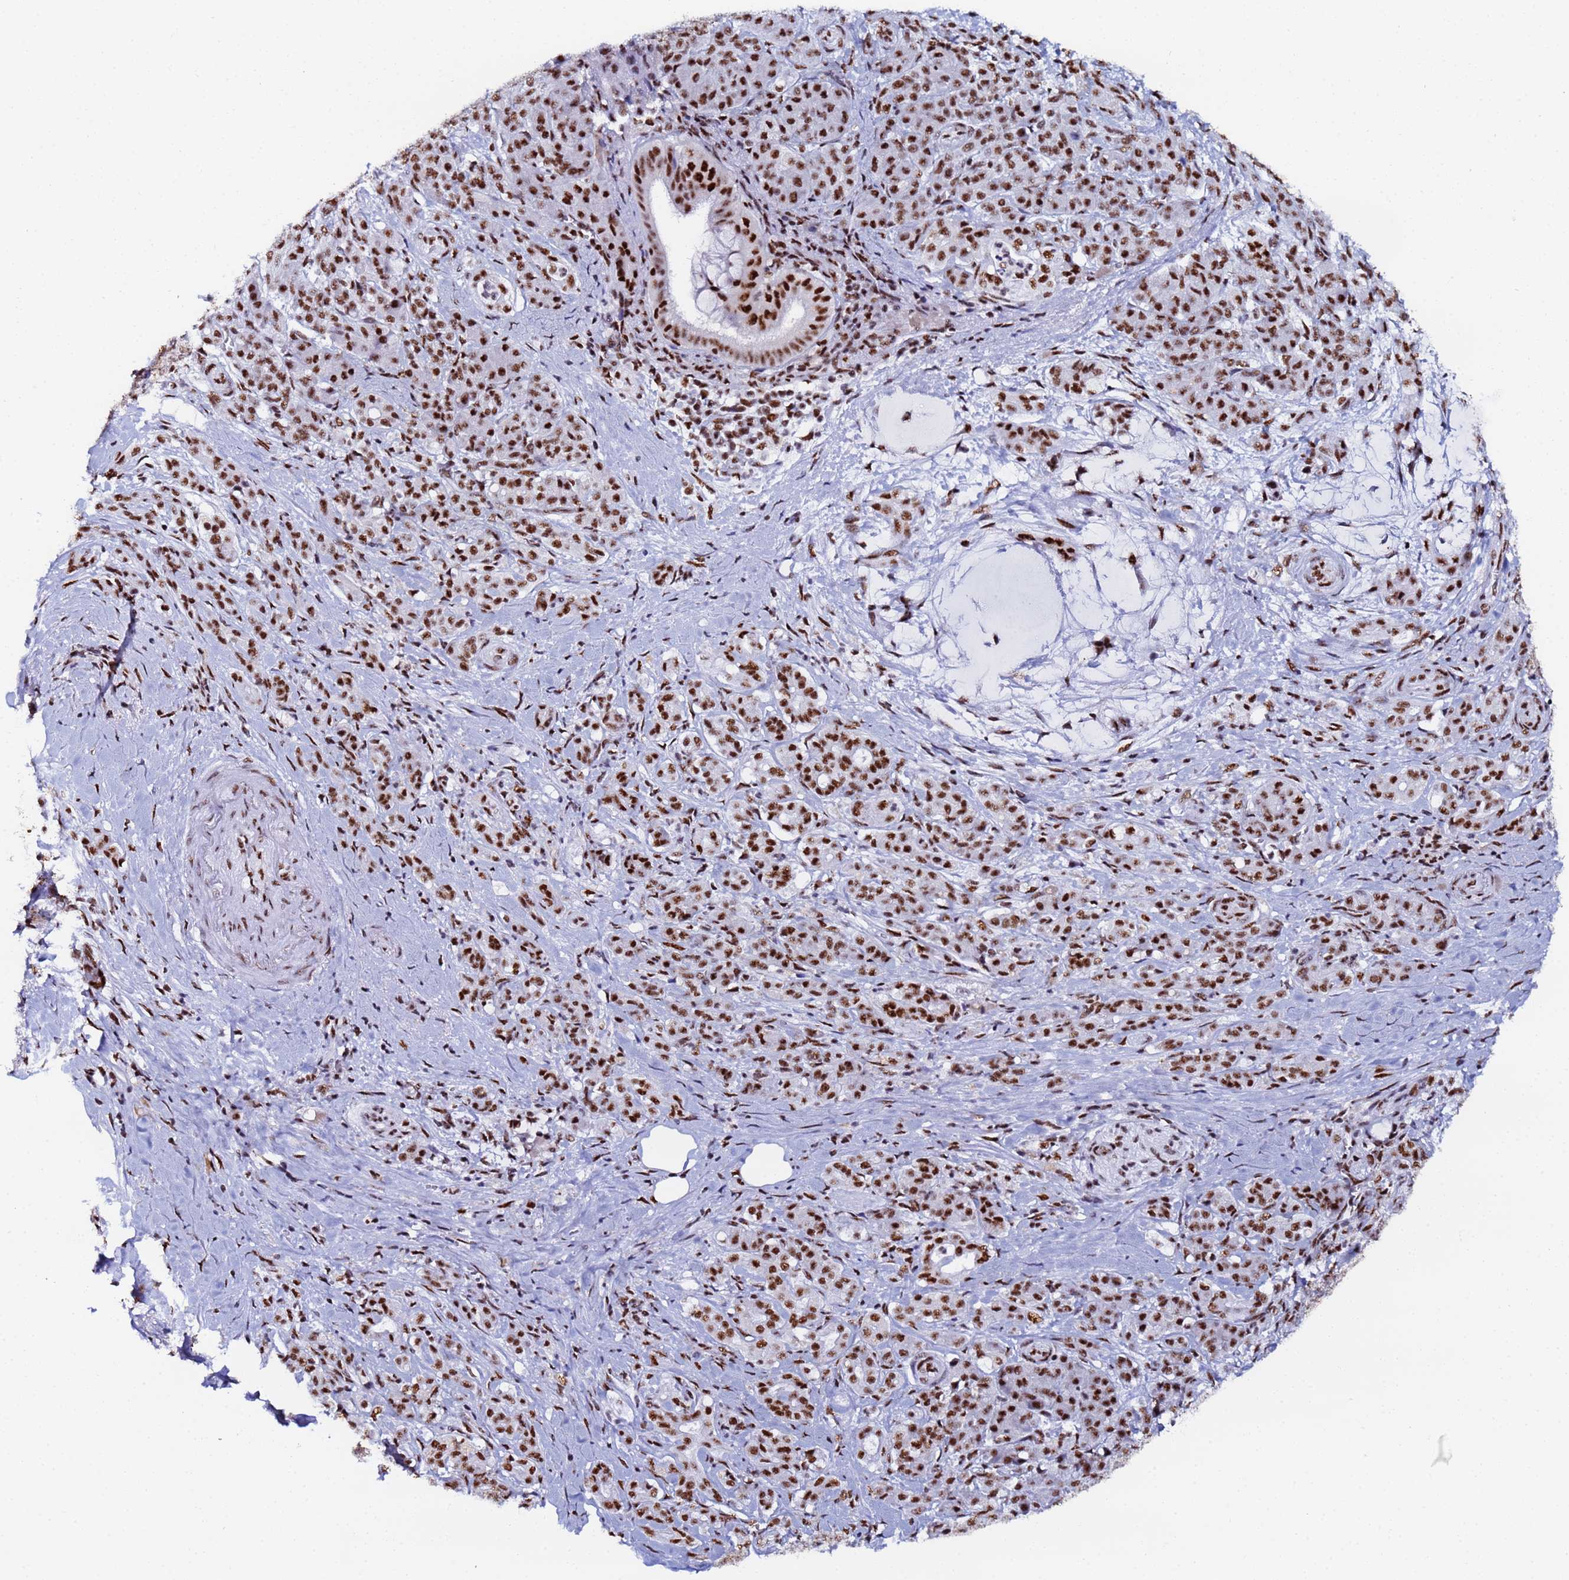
{"staining": {"intensity": "strong", "quantity": ">75%", "location": "nuclear"}, "tissue": "pancreatic cancer", "cell_type": "Tumor cells", "image_type": "cancer", "snomed": [{"axis": "morphology", "description": "Adenocarcinoma, NOS"}, {"axis": "topography", "description": "Pancreas"}], "caption": "Human pancreatic cancer stained for a protein (brown) reveals strong nuclear positive expression in about >75% of tumor cells.", "gene": "SNRPA1", "patient": {"sex": "male", "age": 57}}